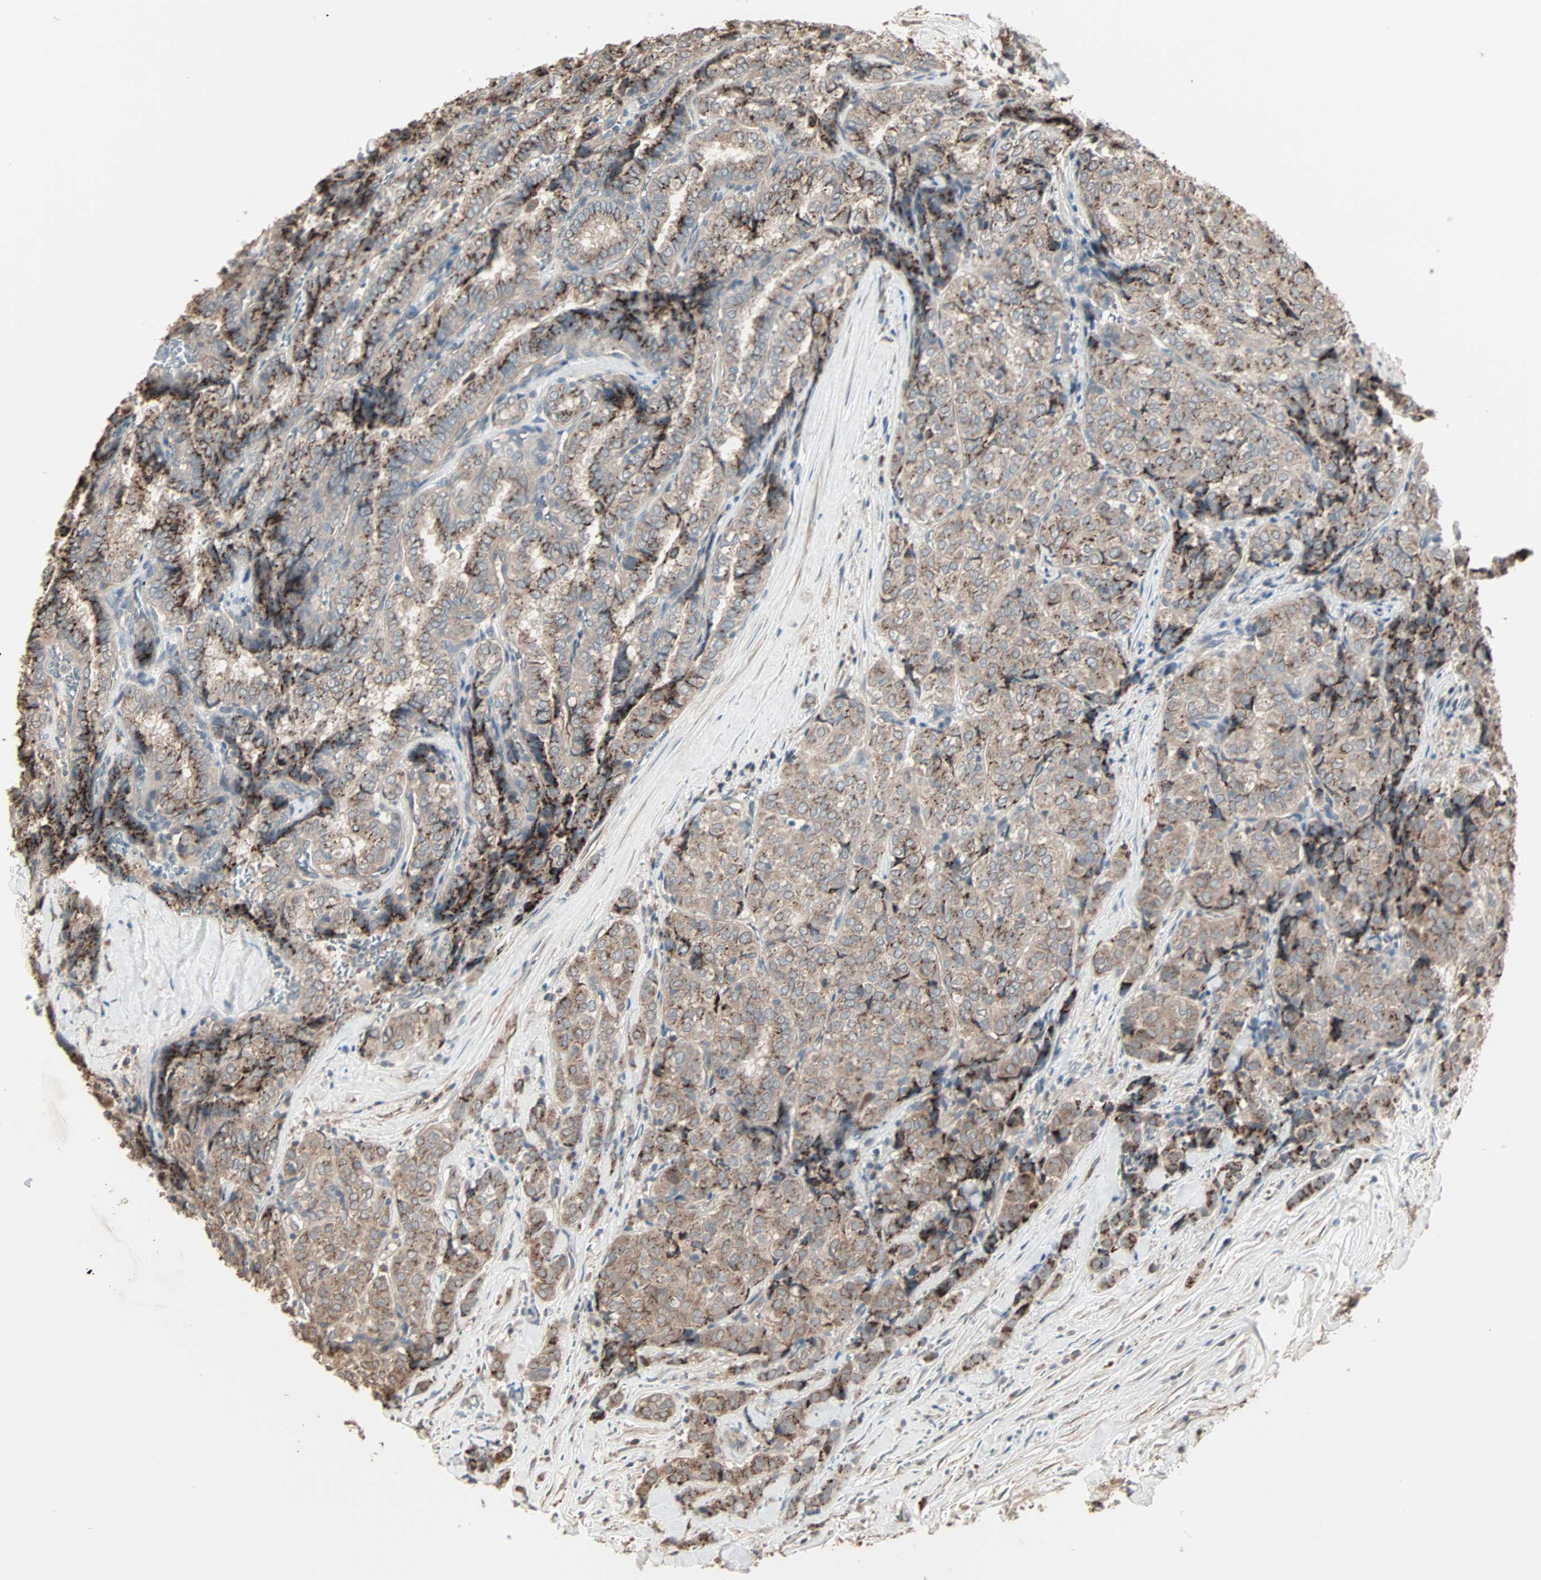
{"staining": {"intensity": "moderate", "quantity": ">75%", "location": "cytoplasmic/membranous"}, "tissue": "thyroid cancer", "cell_type": "Tumor cells", "image_type": "cancer", "snomed": [{"axis": "morphology", "description": "Normal tissue, NOS"}, {"axis": "morphology", "description": "Papillary adenocarcinoma, NOS"}, {"axis": "topography", "description": "Thyroid gland"}], "caption": "Immunohistochemical staining of human papillary adenocarcinoma (thyroid) shows medium levels of moderate cytoplasmic/membranous protein positivity in approximately >75% of tumor cells. (DAB = brown stain, brightfield microscopy at high magnification).", "gene": "GALNT3", "patient": {"sex": "female", "age": 30}}